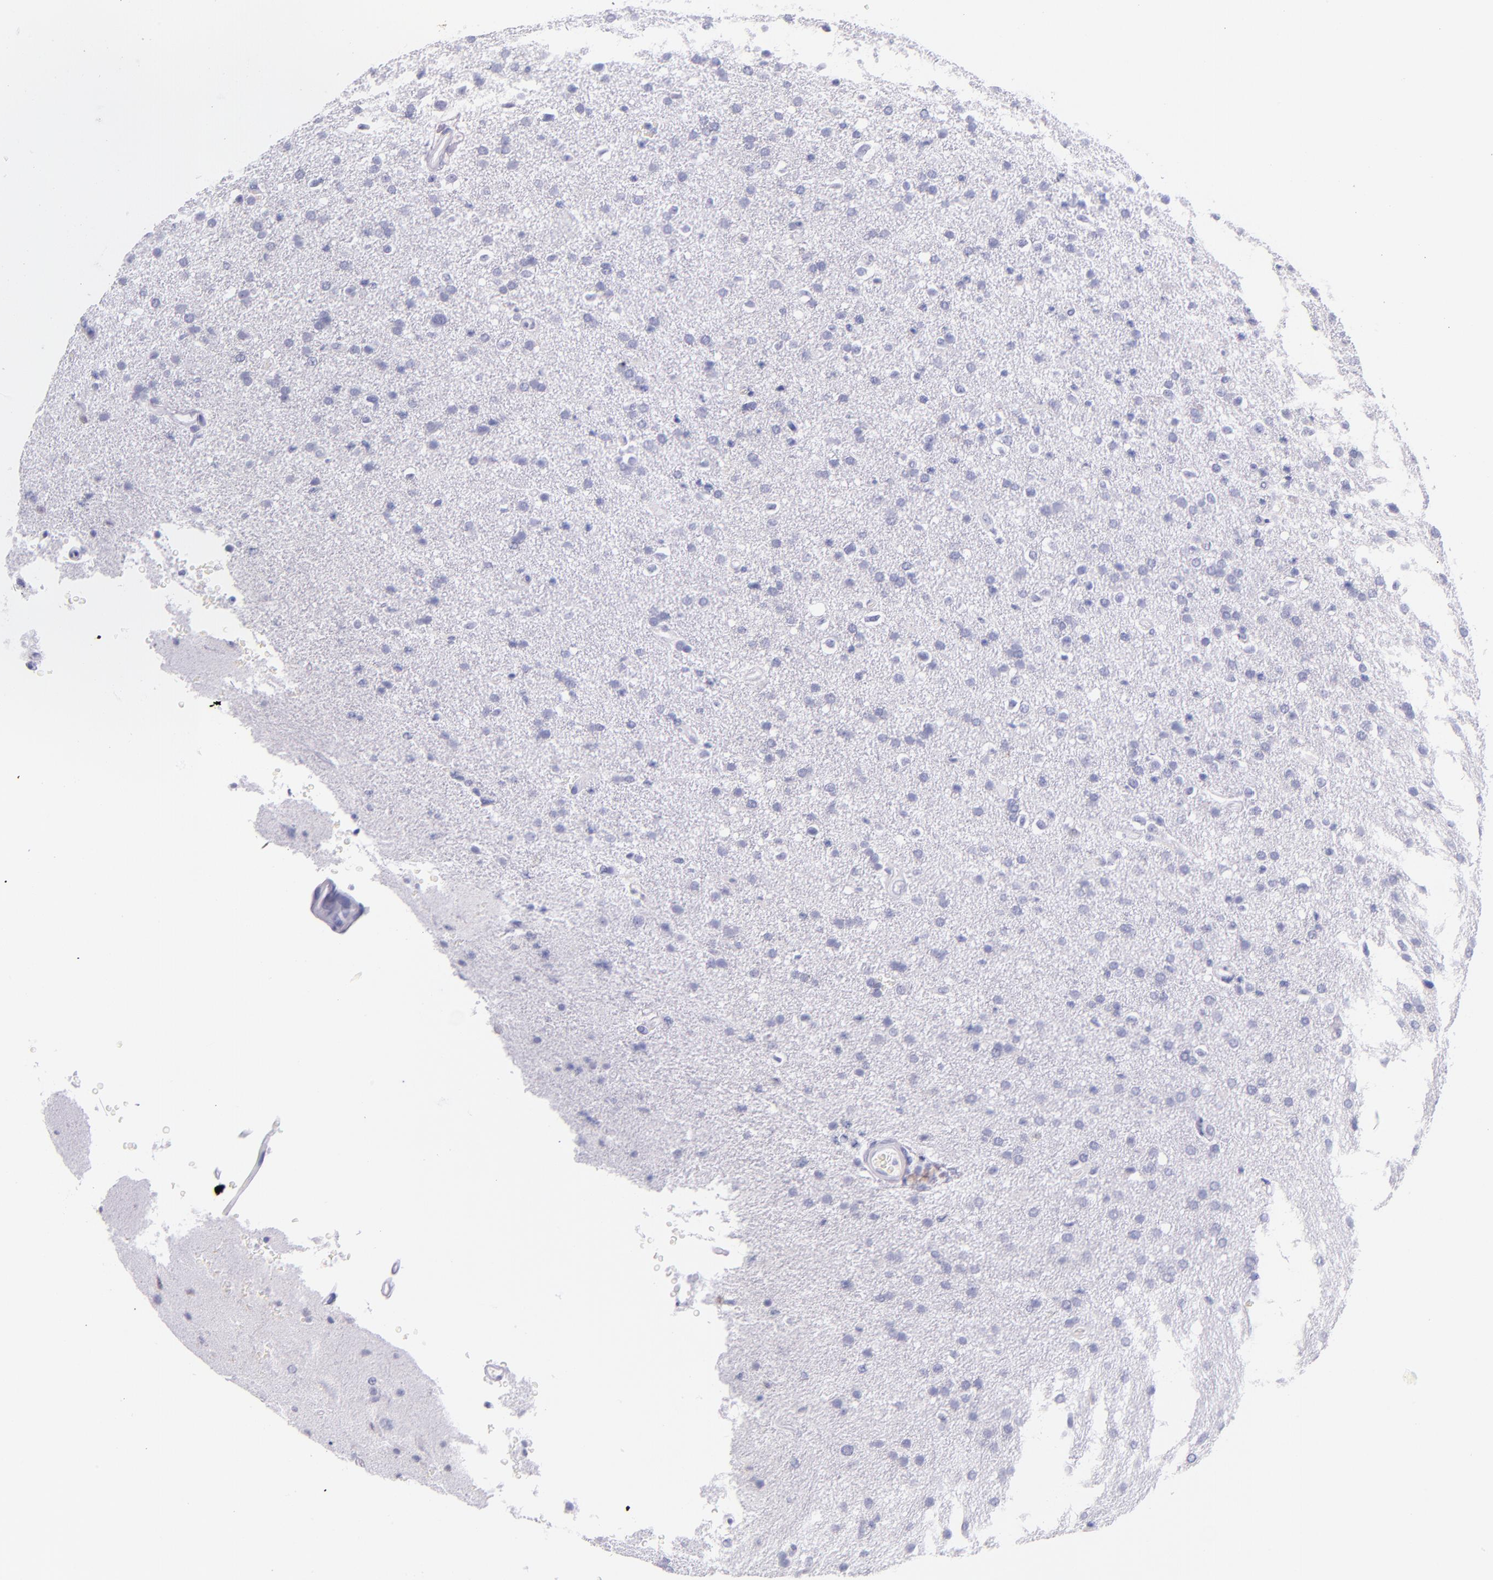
{"staining": {"intensity": "negative", "quantity": "none", "location": "none"}, "tissue": "glioma", "cell_type": "Tumor cells", "image_type": "cancer", "snomed": [{"axis": "morphology", "description": "Glioma, malignant, High grade"}, {"axis": "topography", "description": "Brain"}], "caption": "Immunohistochemistry (IHC) photomicrograph of human glioma stained for a protein (brown), which demonstrates no expression in tumor cells.", "gene": "IRF4", "patient": {"sex": "male", "age": 33}}